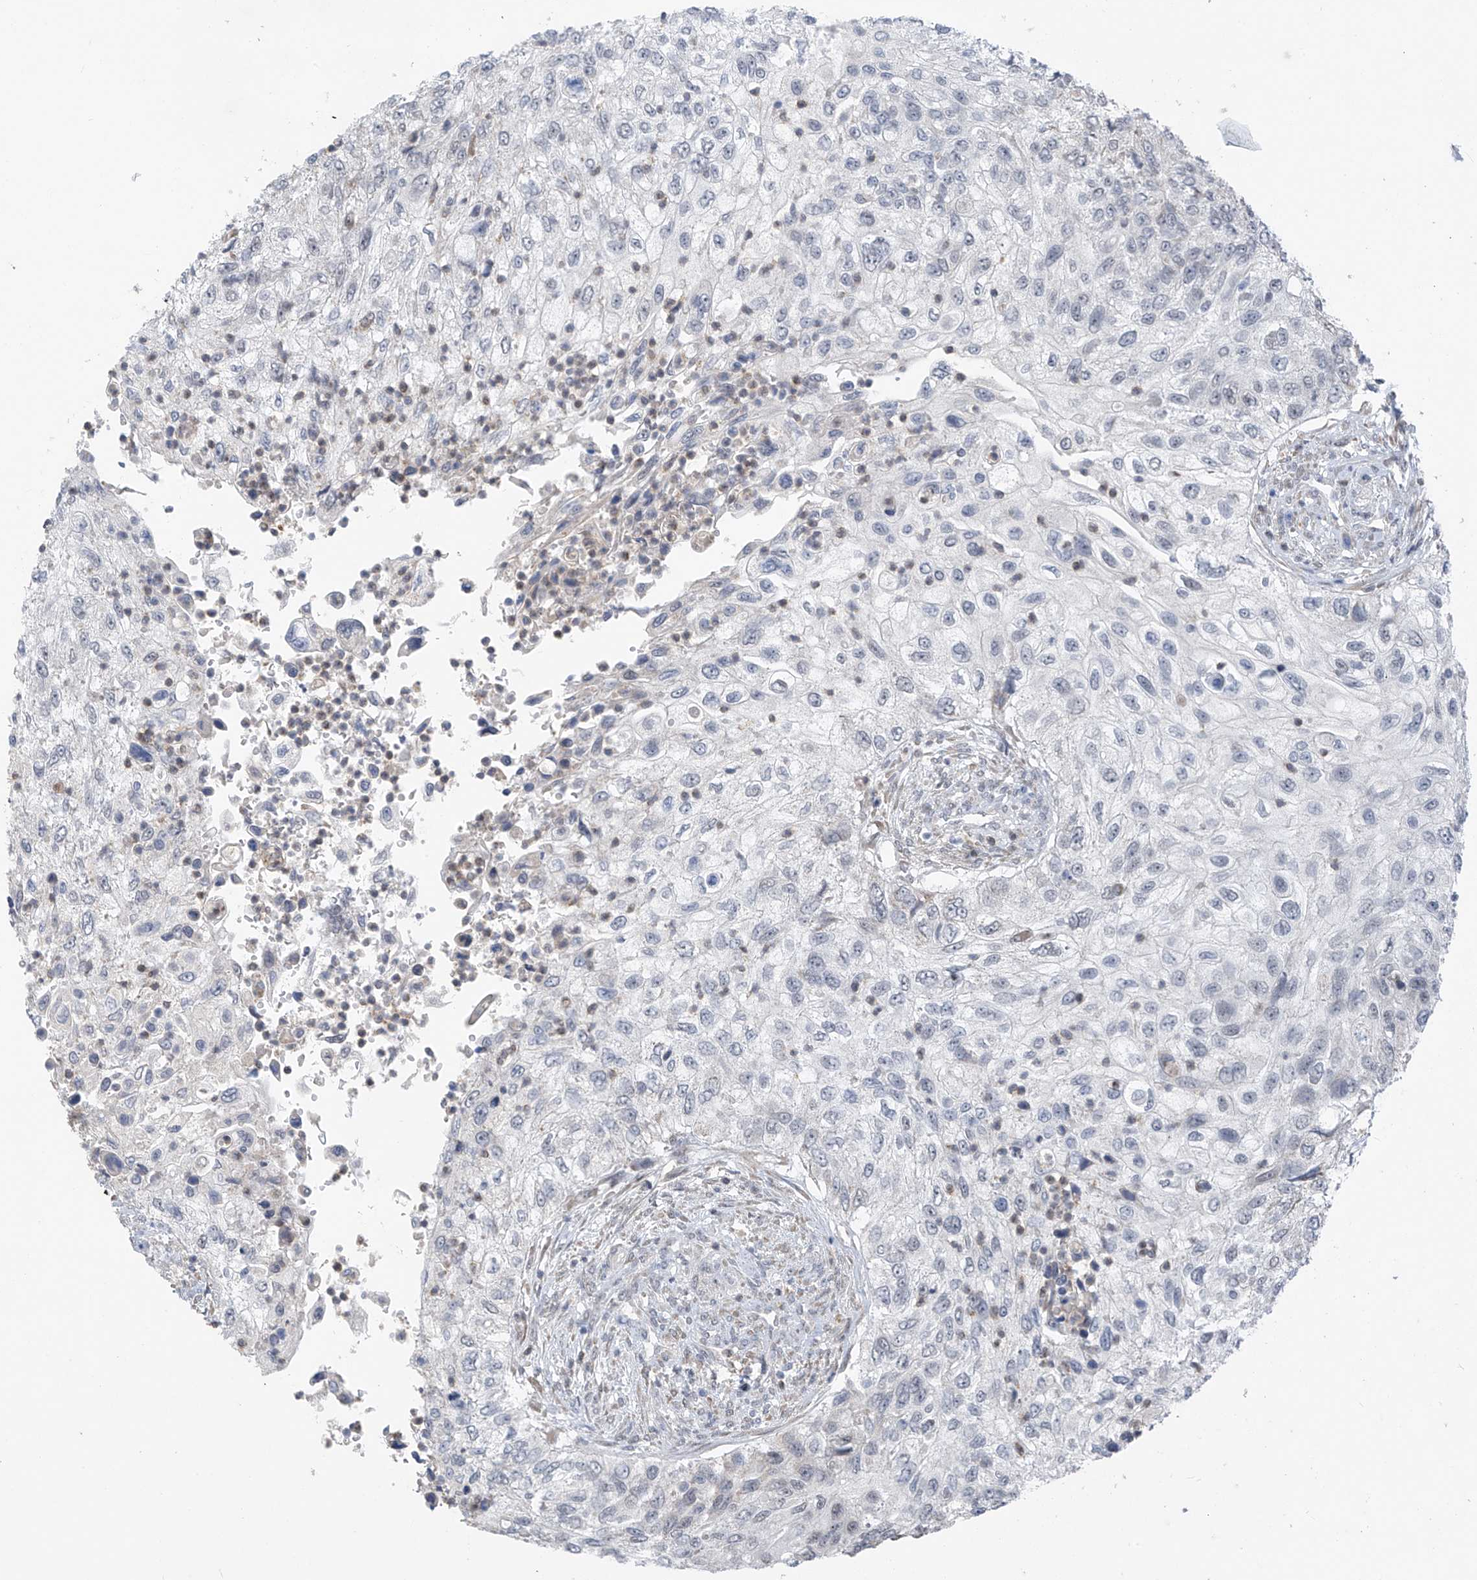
{"staining": {"intensity": "negative", "quantity": "none", "location": "none"}, "tissue": "urothelial cancer", "cell_type": "Tumor cells", "image_type": "cancer", "snomed": [{"axis": "morphology", "description": "Urothelial carcinoma, High grade"}, {"axis": "topography", "description": "Urinary bladder"}], "caption": "This is a photomicrograph of IHC staining of urothelial carcinoma (high-grade), which shows no expression in tumor cells.", "gene": "CYP4V2", "patient": {"sex": "female", "age": 60}}